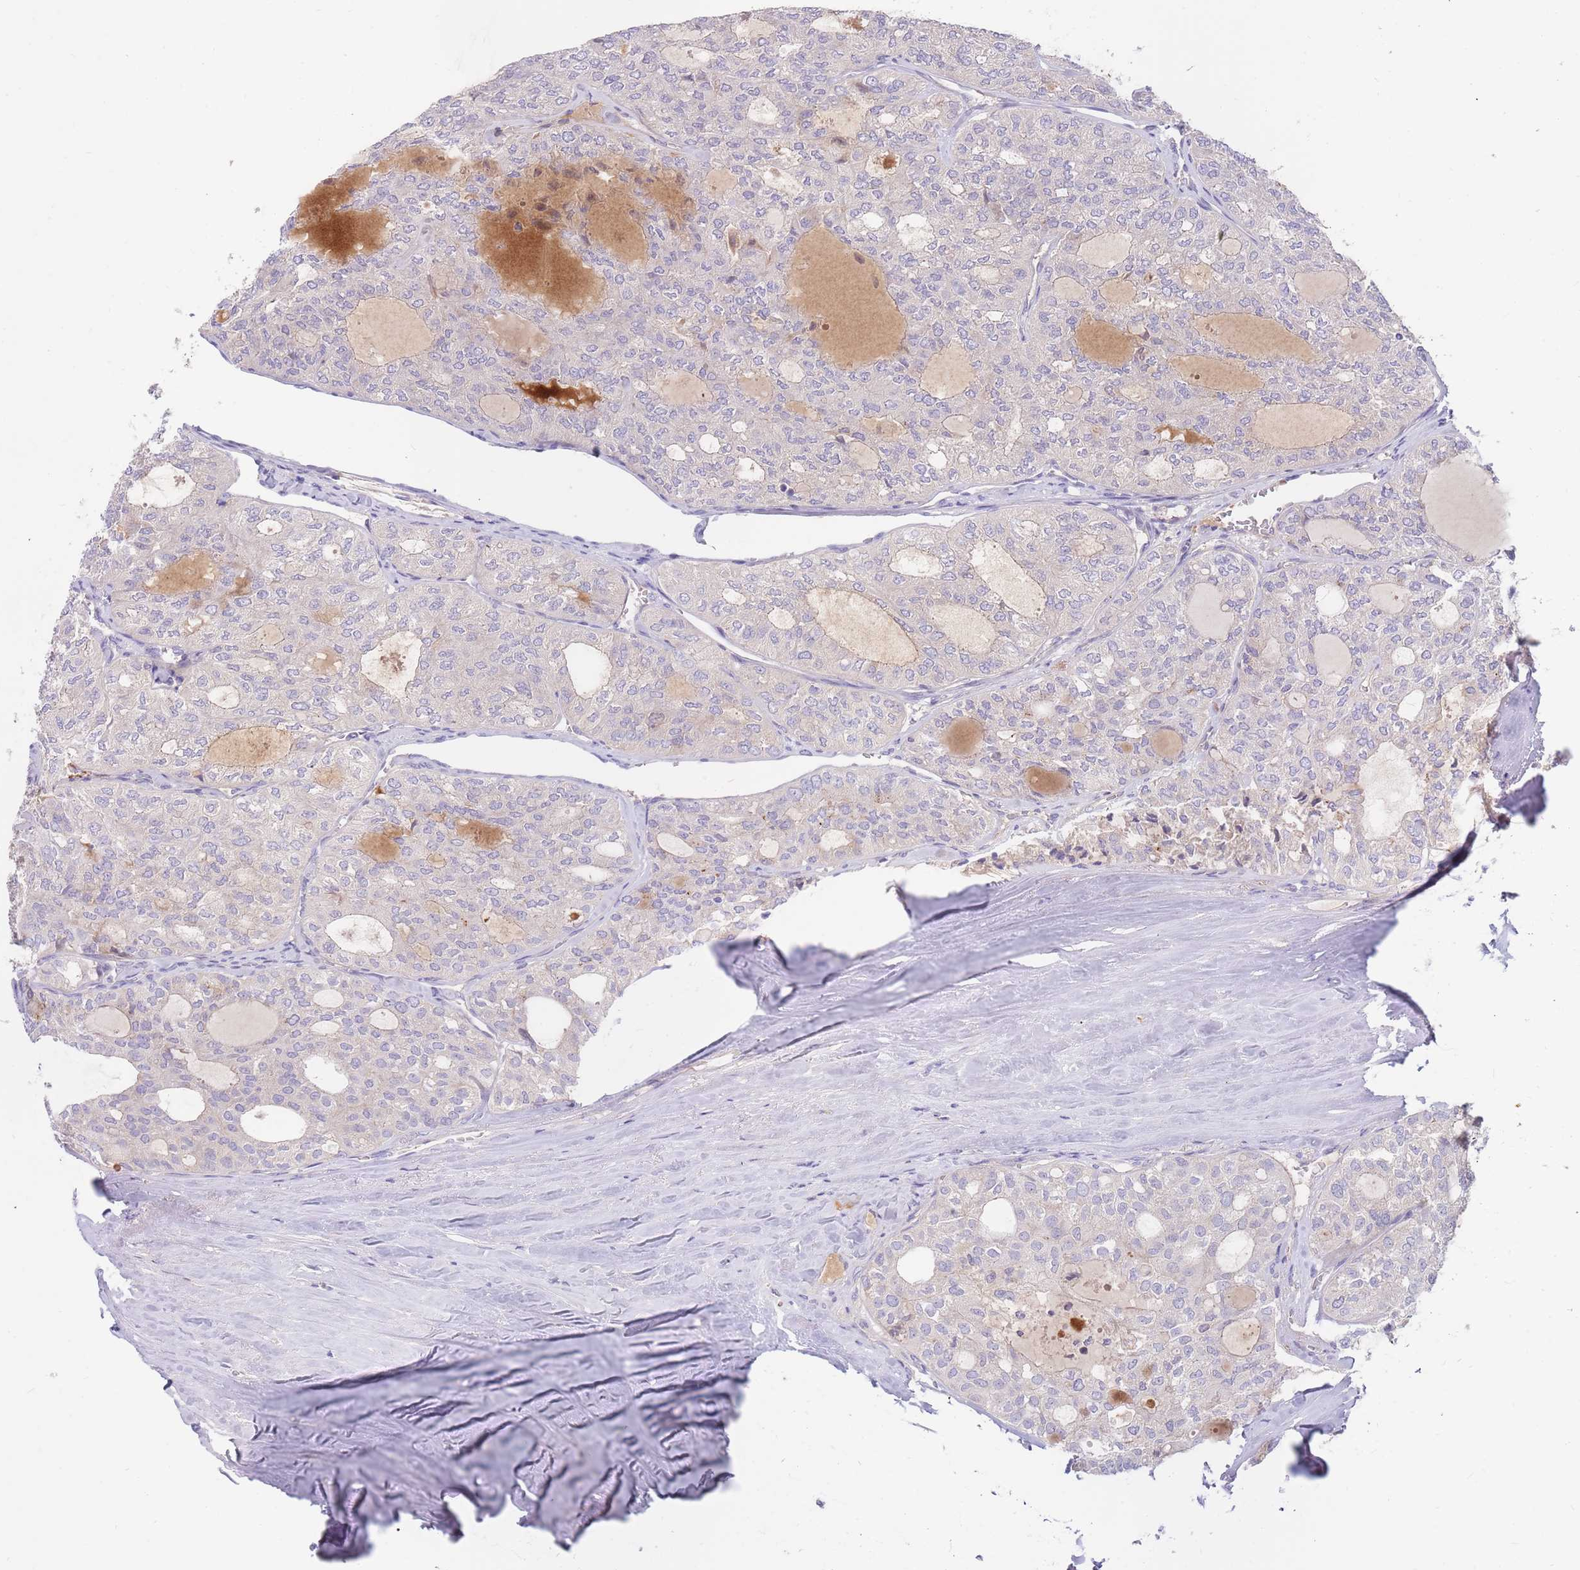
{"staining": {"intensity": "negative", "quantity": "none", "location": "none"}, "tissue": "thyroid cancer", "cell_type": "Tumor cells", "image_type": "cancer", "snomed": [{"axis": "morphology", "description": "Follicular adenoma carcinoma, NOS"}, {"axis": "topography", "description": "Thyroid gland"}], "caption": "Immunohistochemistry of follicular adenoma carcinoma (thyroid) demonstrates no staining in tumor cells.", "gene": "BORCS5", "patient": {"sex": "male", "age": 75}}